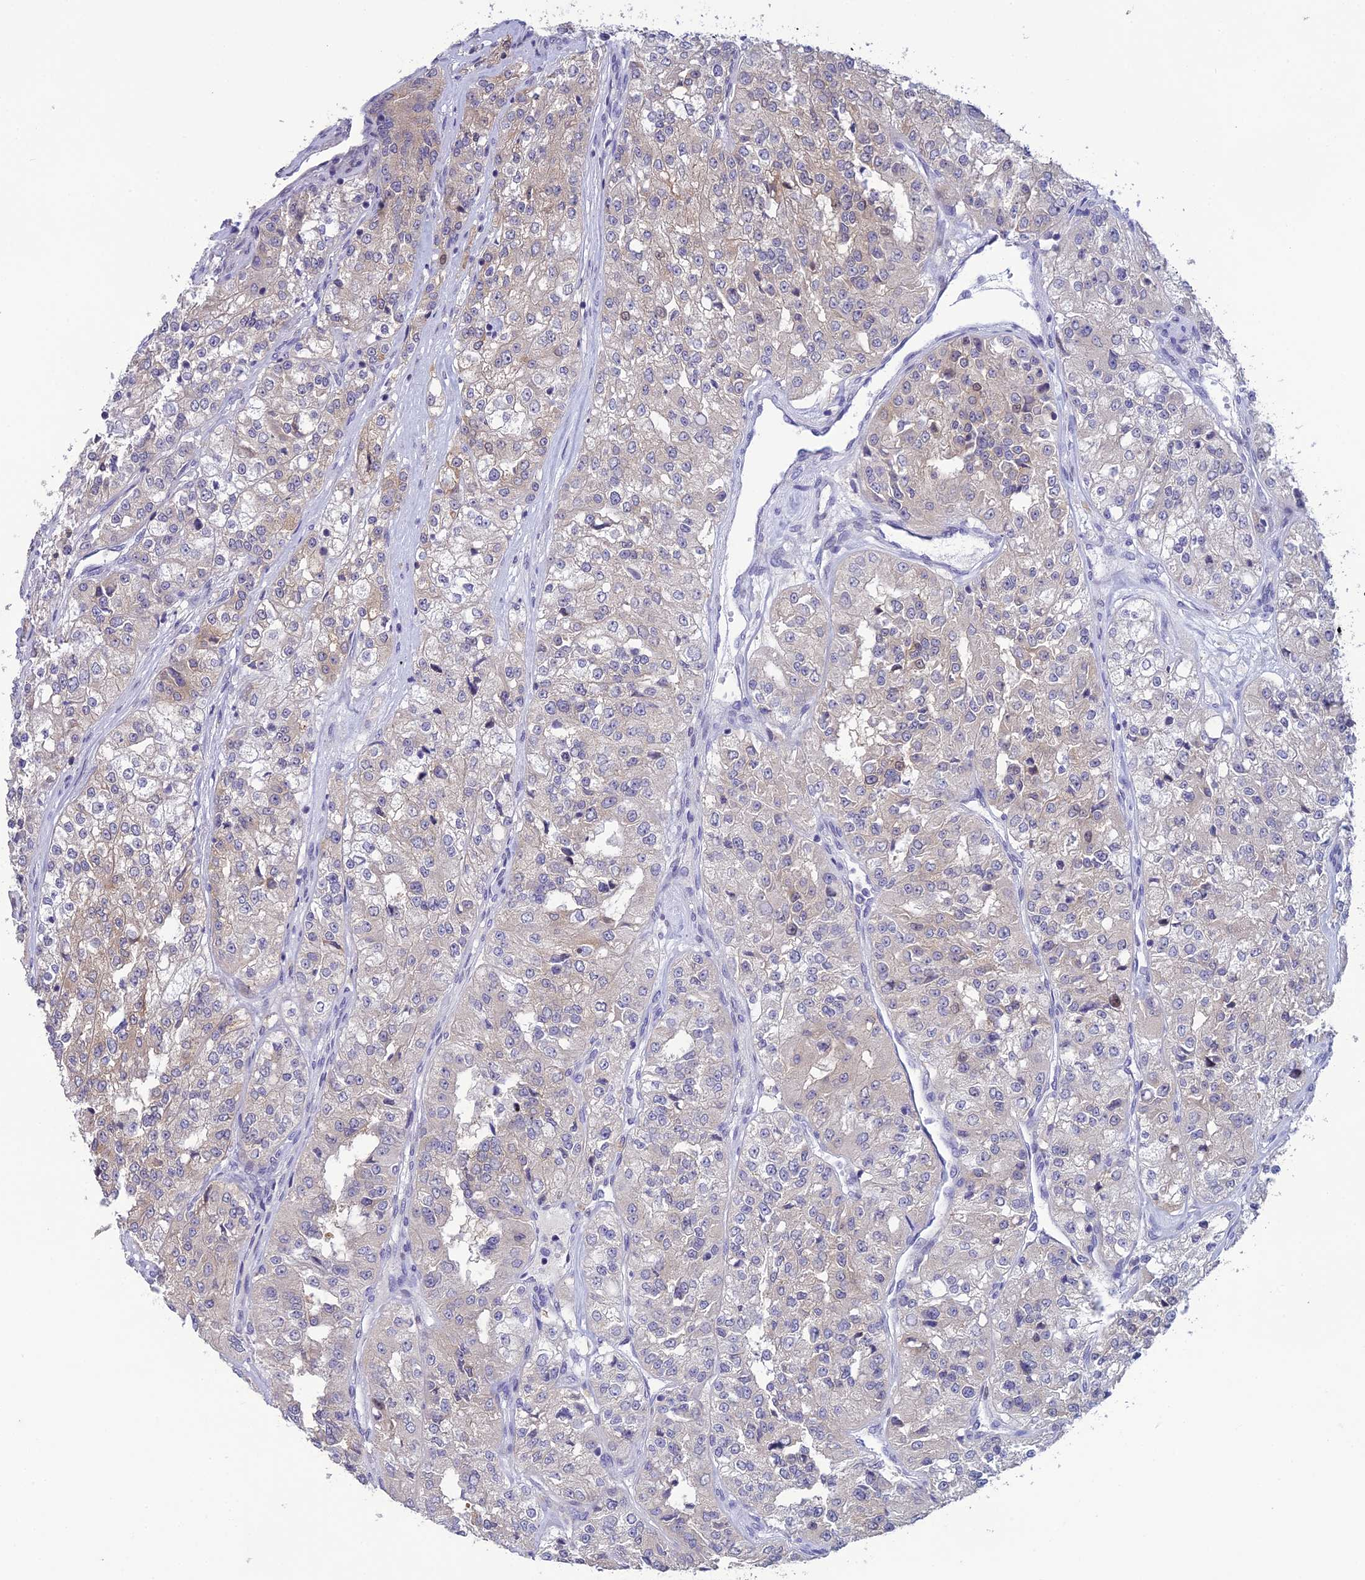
{"staining": {"intensity": "negative", "quantity": "none", "location": "none"}, "tissue": "renal cancer", "cell_type": "Tumor cells", "image_type": "cancer", "snomed": [{"axis": "morphology", "description": "Adenocarcinoma, NOS"}, {"axis": "topography", "description": "Kidney"}], "caption": "The image displays no staining of tumor cells in renal cancer (adenocarcinoma).", "gene": "TMEM134", "patient": {"sex": "female", "age": 63}}